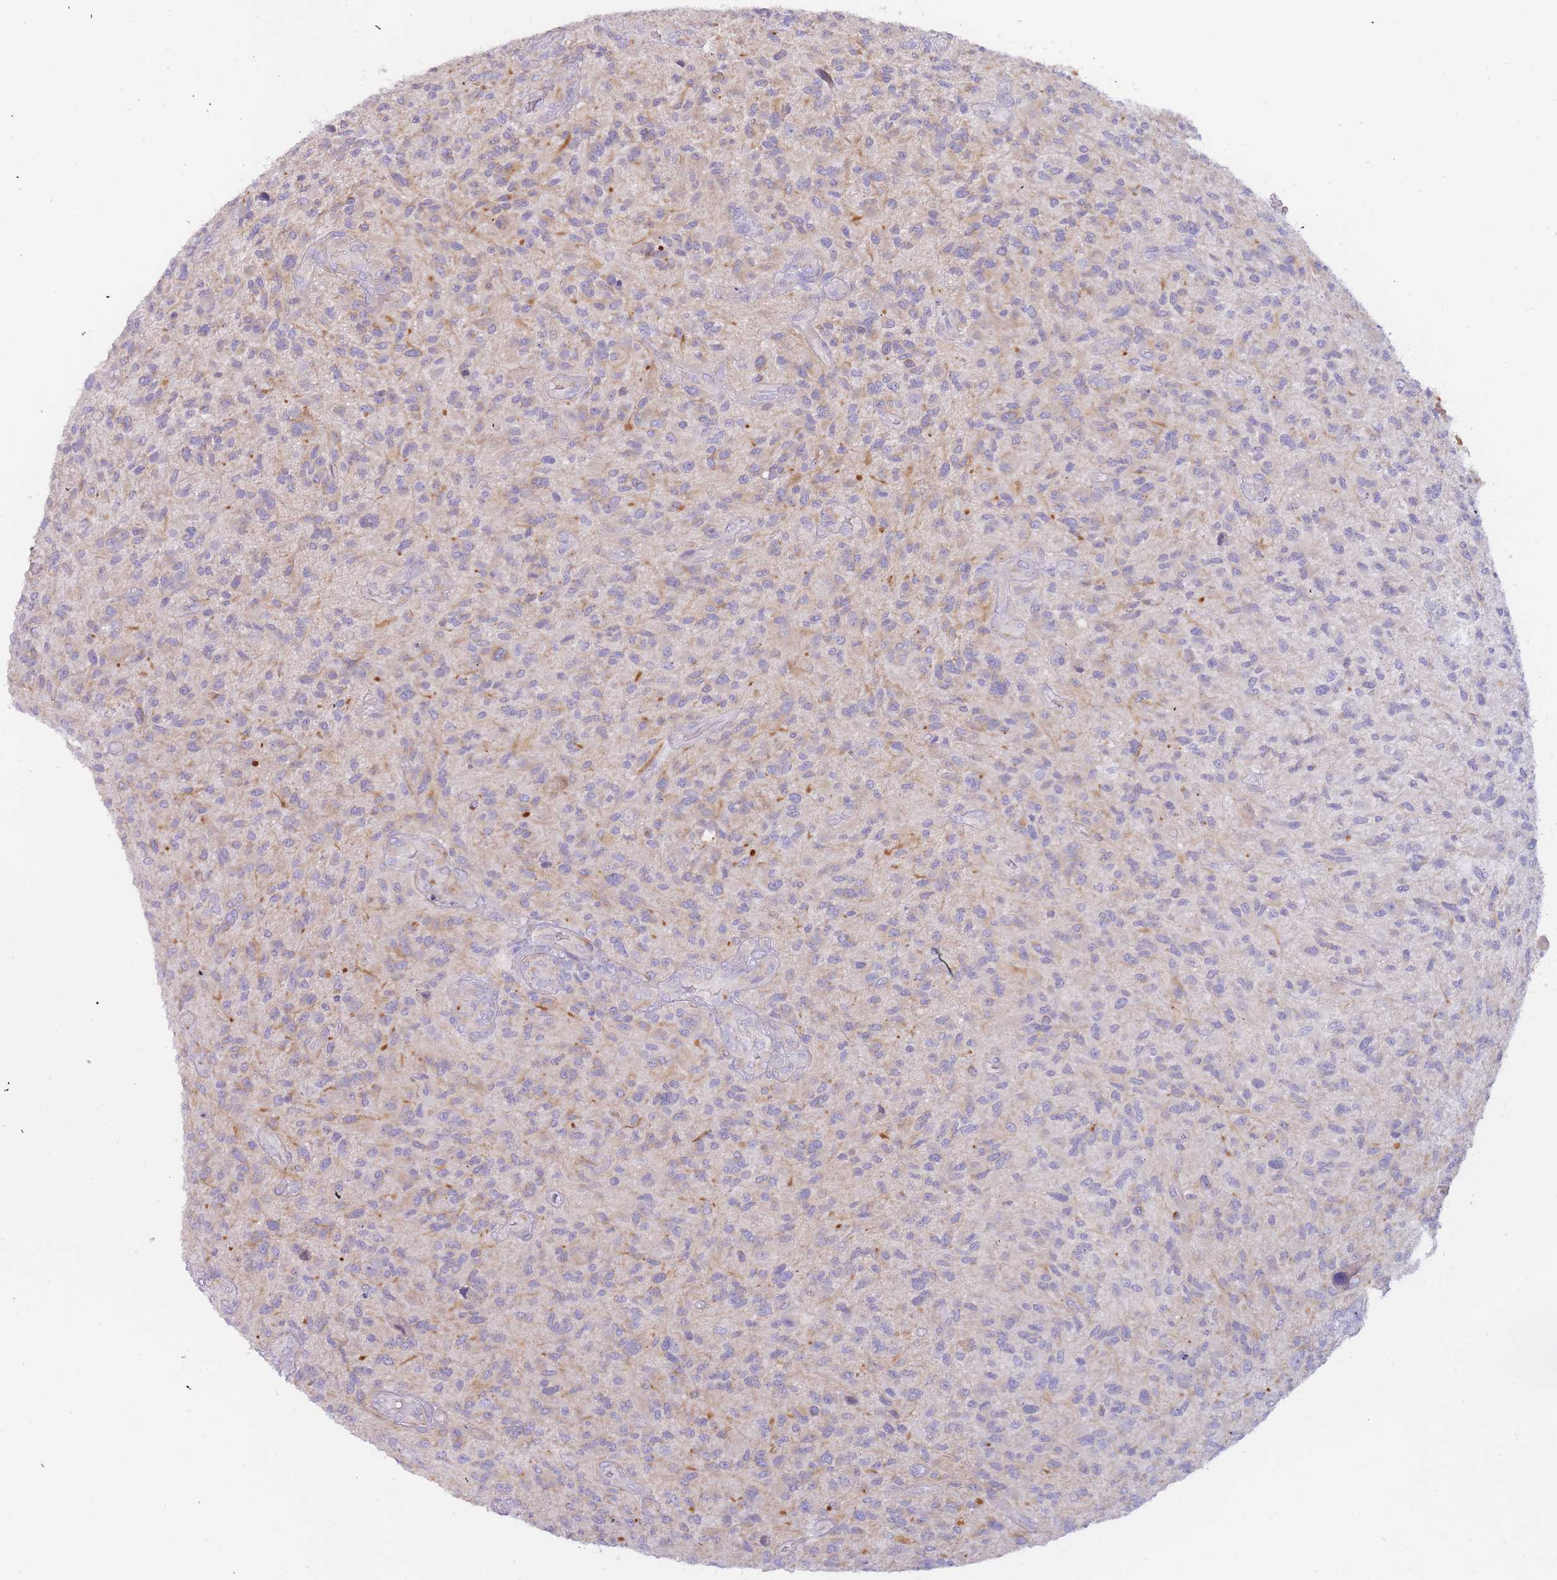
{"staining": {"intensity": "negative", "quantity": "none", "location": "none"}, "tissue": "glioma", "cell_type": "Tumor cells", "image_type": "cancer", "snomed": [{"axis": "morphology", "description": "Glioma, malignant, High grade"}, {"axis": "topography", "description": "Brain"}], "caption": "High power microscopy micrograph of an immunohistochemistry histopathology image of malignant high-grade glioma, revealing no significant expression in tumor cells.", "gene": "SLC35E4", "patient": {"sex": "male", "age": 47}}